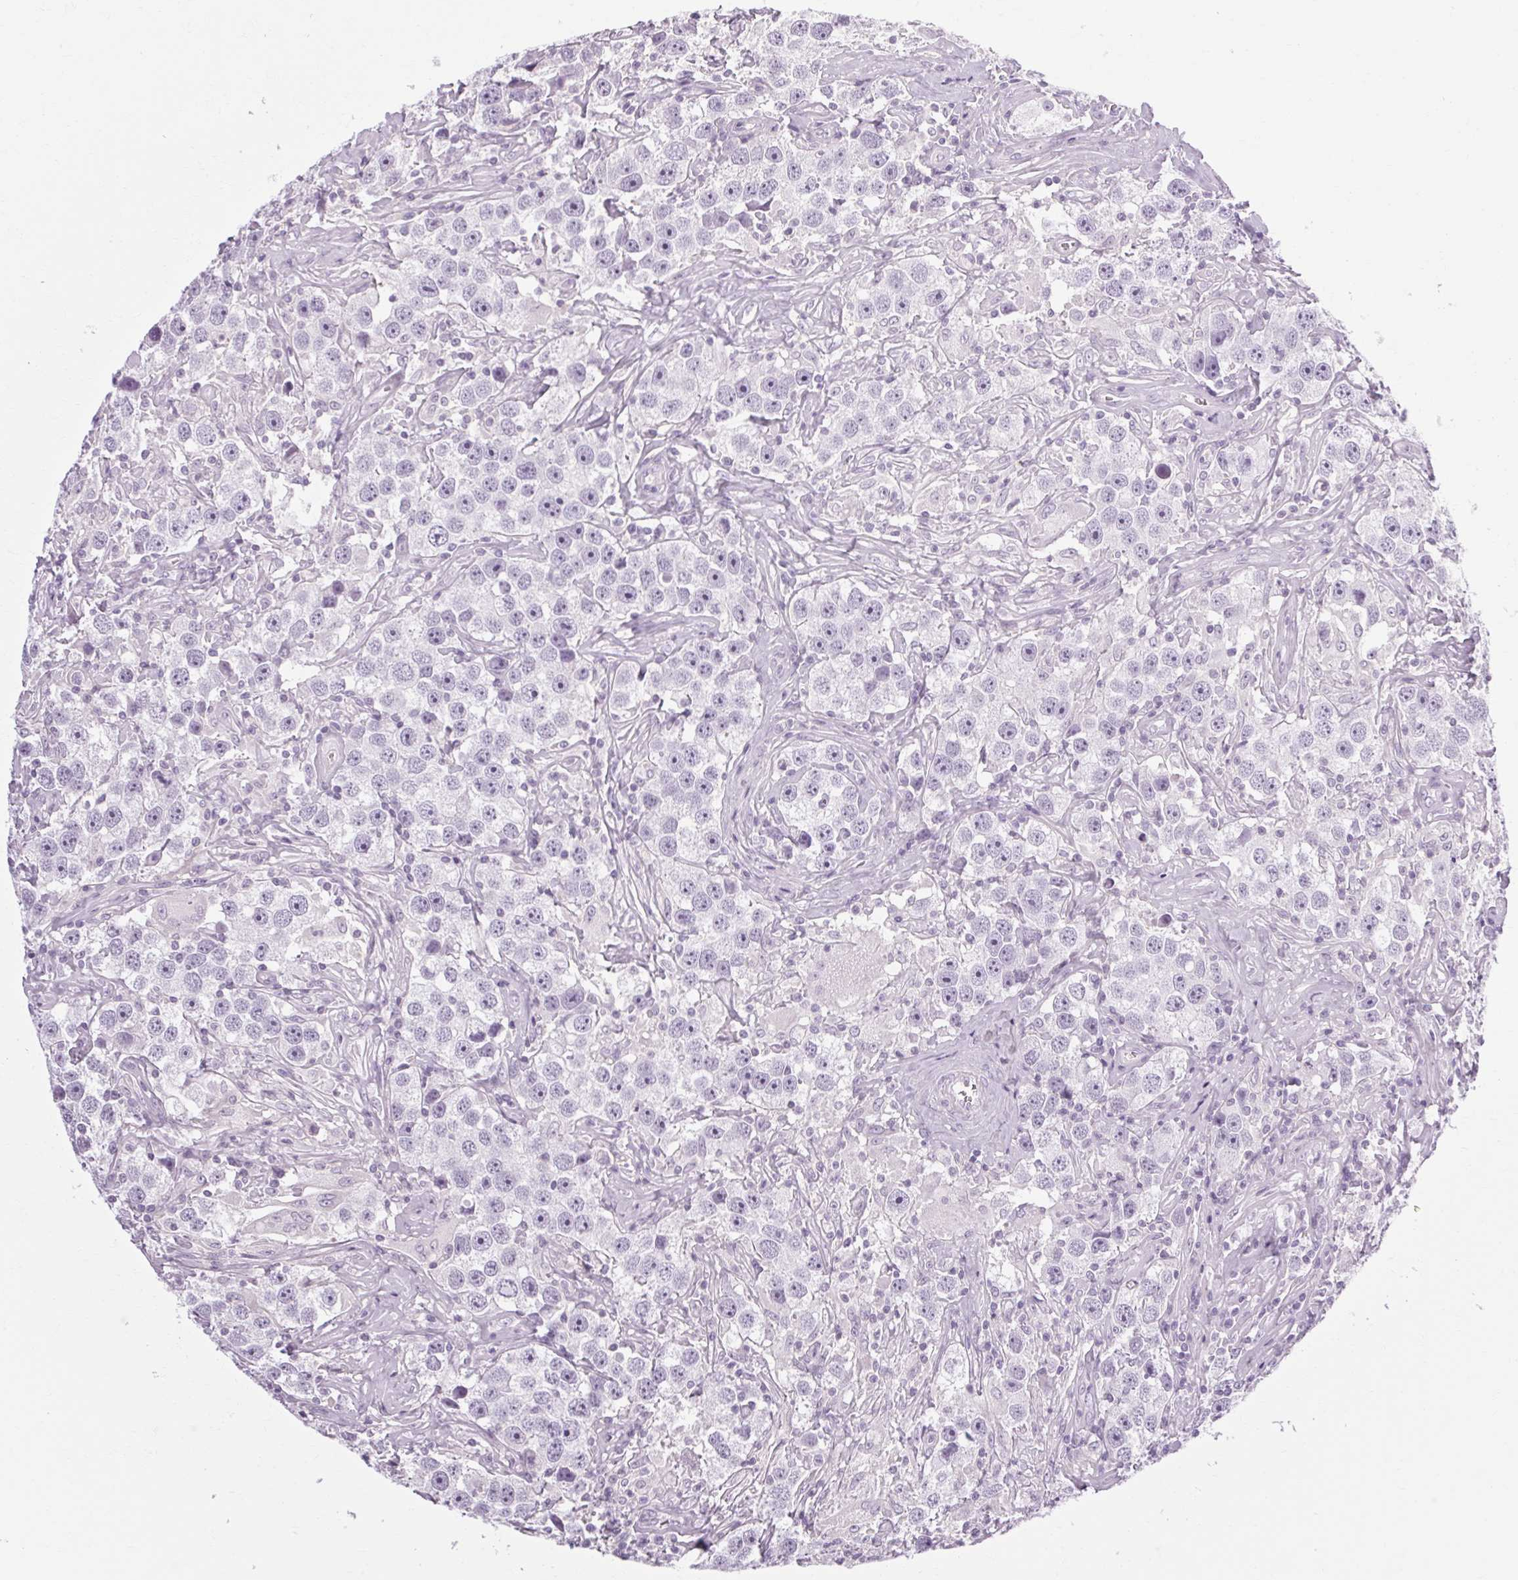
{"staining": {"intensity": "negative", "quantity": "none", "location": "none"}, "tissue": "testis cancer", "cell_type": "Tumor cells", "image_type": "cancer", "snomed": [{"axis": "morphology", "description": "Seminoma, NOS"}, {"axis": "topography", "description": "Testis"}], "caption": "A high-resolution image shows immunohistochemistry (IHC) staining of seminoma (testis), which exhibits no significant positivity in tumor cells.", "gene": "POMC", "patient": {"sex": "male", "age": 49}}